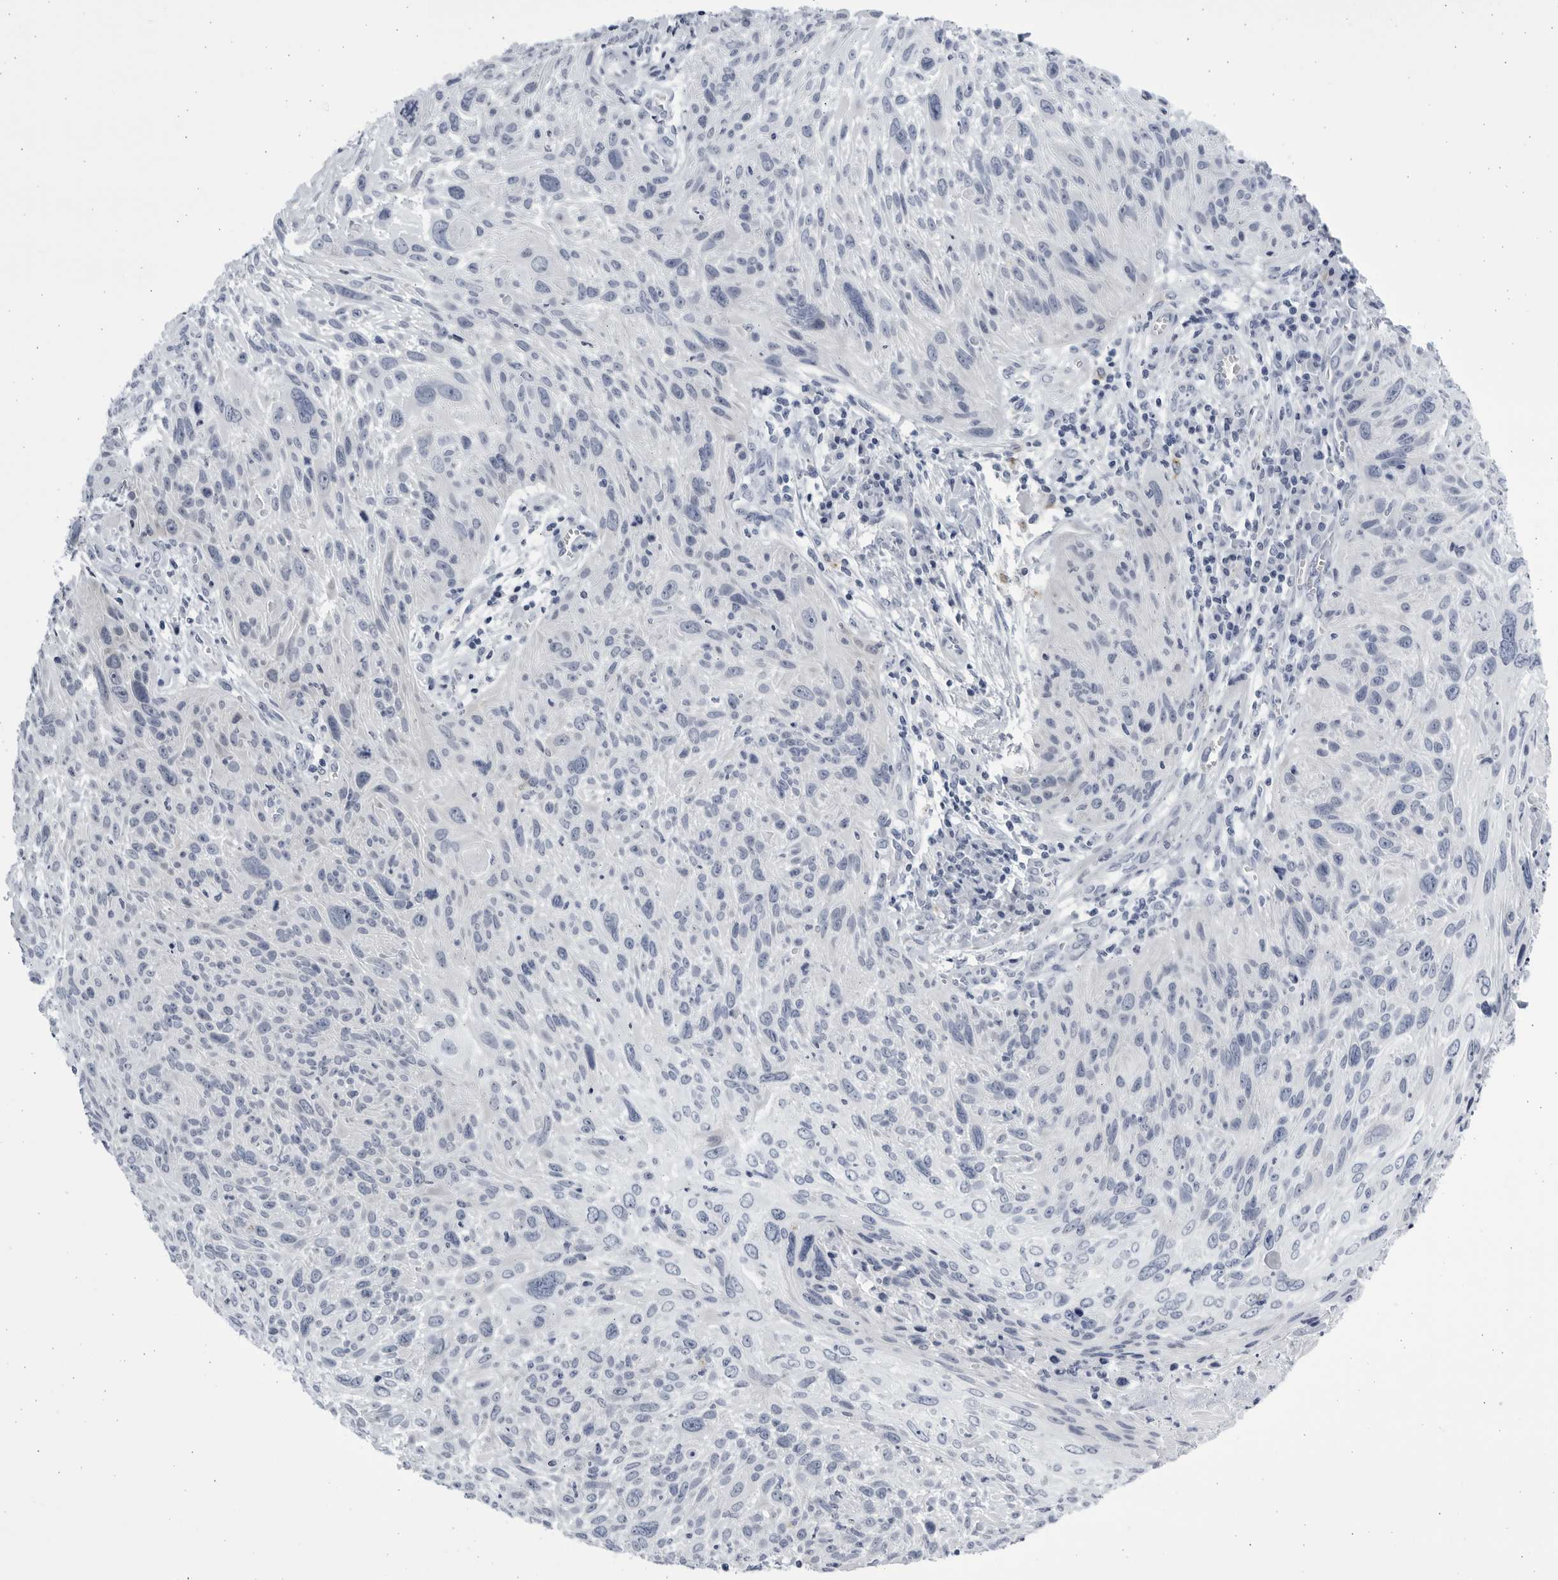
{"staining": {"intensity": "negative", "quantity": "none", "location": "none"}, "tissue": "cervical cancer", "cell_type": "Tumor cells", "image_type": "cancer", "snomed": [{"axis": "morphology", "description": "Squamous cell carcinoma, NOS"}, {"axis": "topography", "description": "Cervix"}], "caption": "This is an immunohistochemistry (IHC) micrograph of cervical cancer (squamous cell carcinoma). There is no staining in tumor cells.", "gene": "CCDC181", "patient": {"sex": "female", "age": 51}}